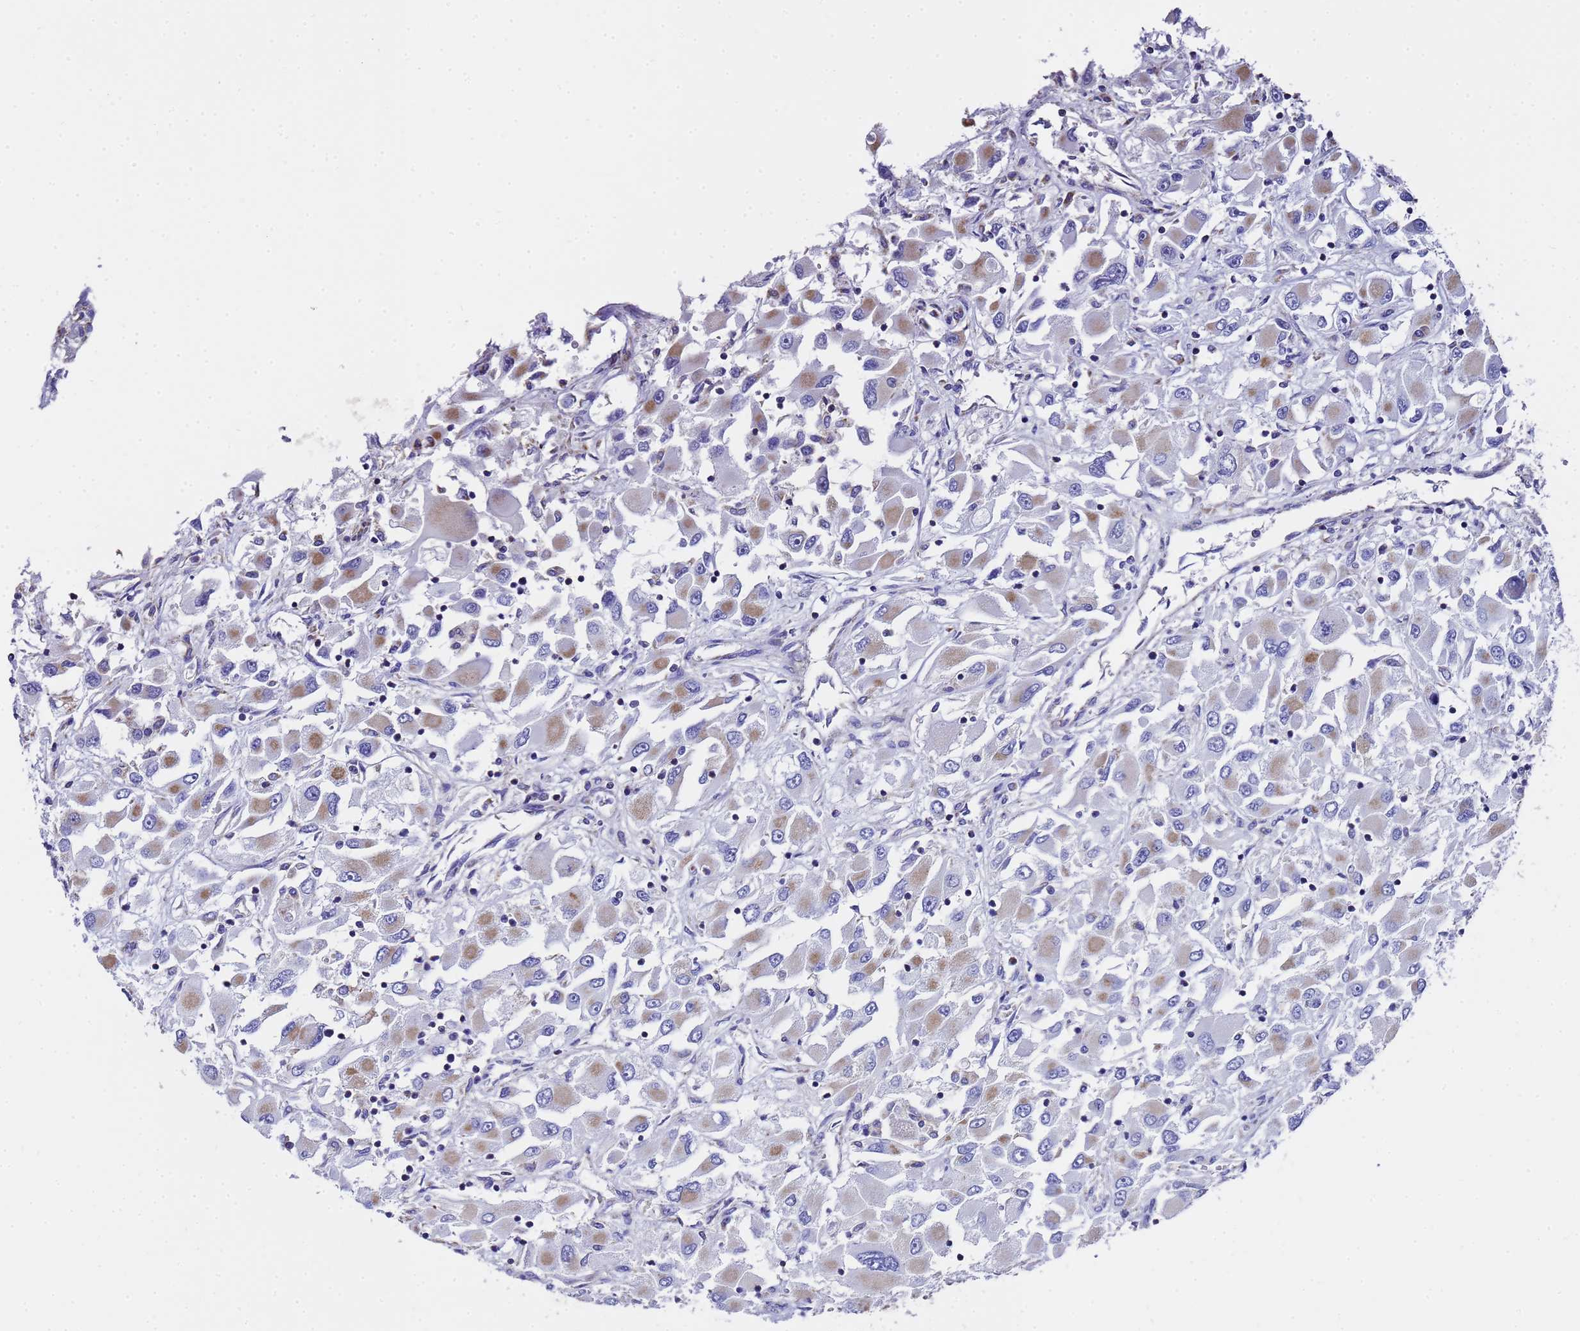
{"staining": {"intensity": "moderate", "quantity": "<25%", "location": "cytoplasmic/membranous"}, "tissue": "renal cancer", "cell_type": "Tumor cells", "image_type": "cancer", "snomed": [{"axis": "morphology", "description": "Adenocarcinoma, NOS"}, {"axis": "topography", "description": "Kidney"}], "caption": "Protein staining displays moderate cytoplasmic/membranous expression in approximately <25% of tumor cells in renal adenocarcinoma.", "gene": "MRPS12", "patient": {"sex": "female", "age": 52}}